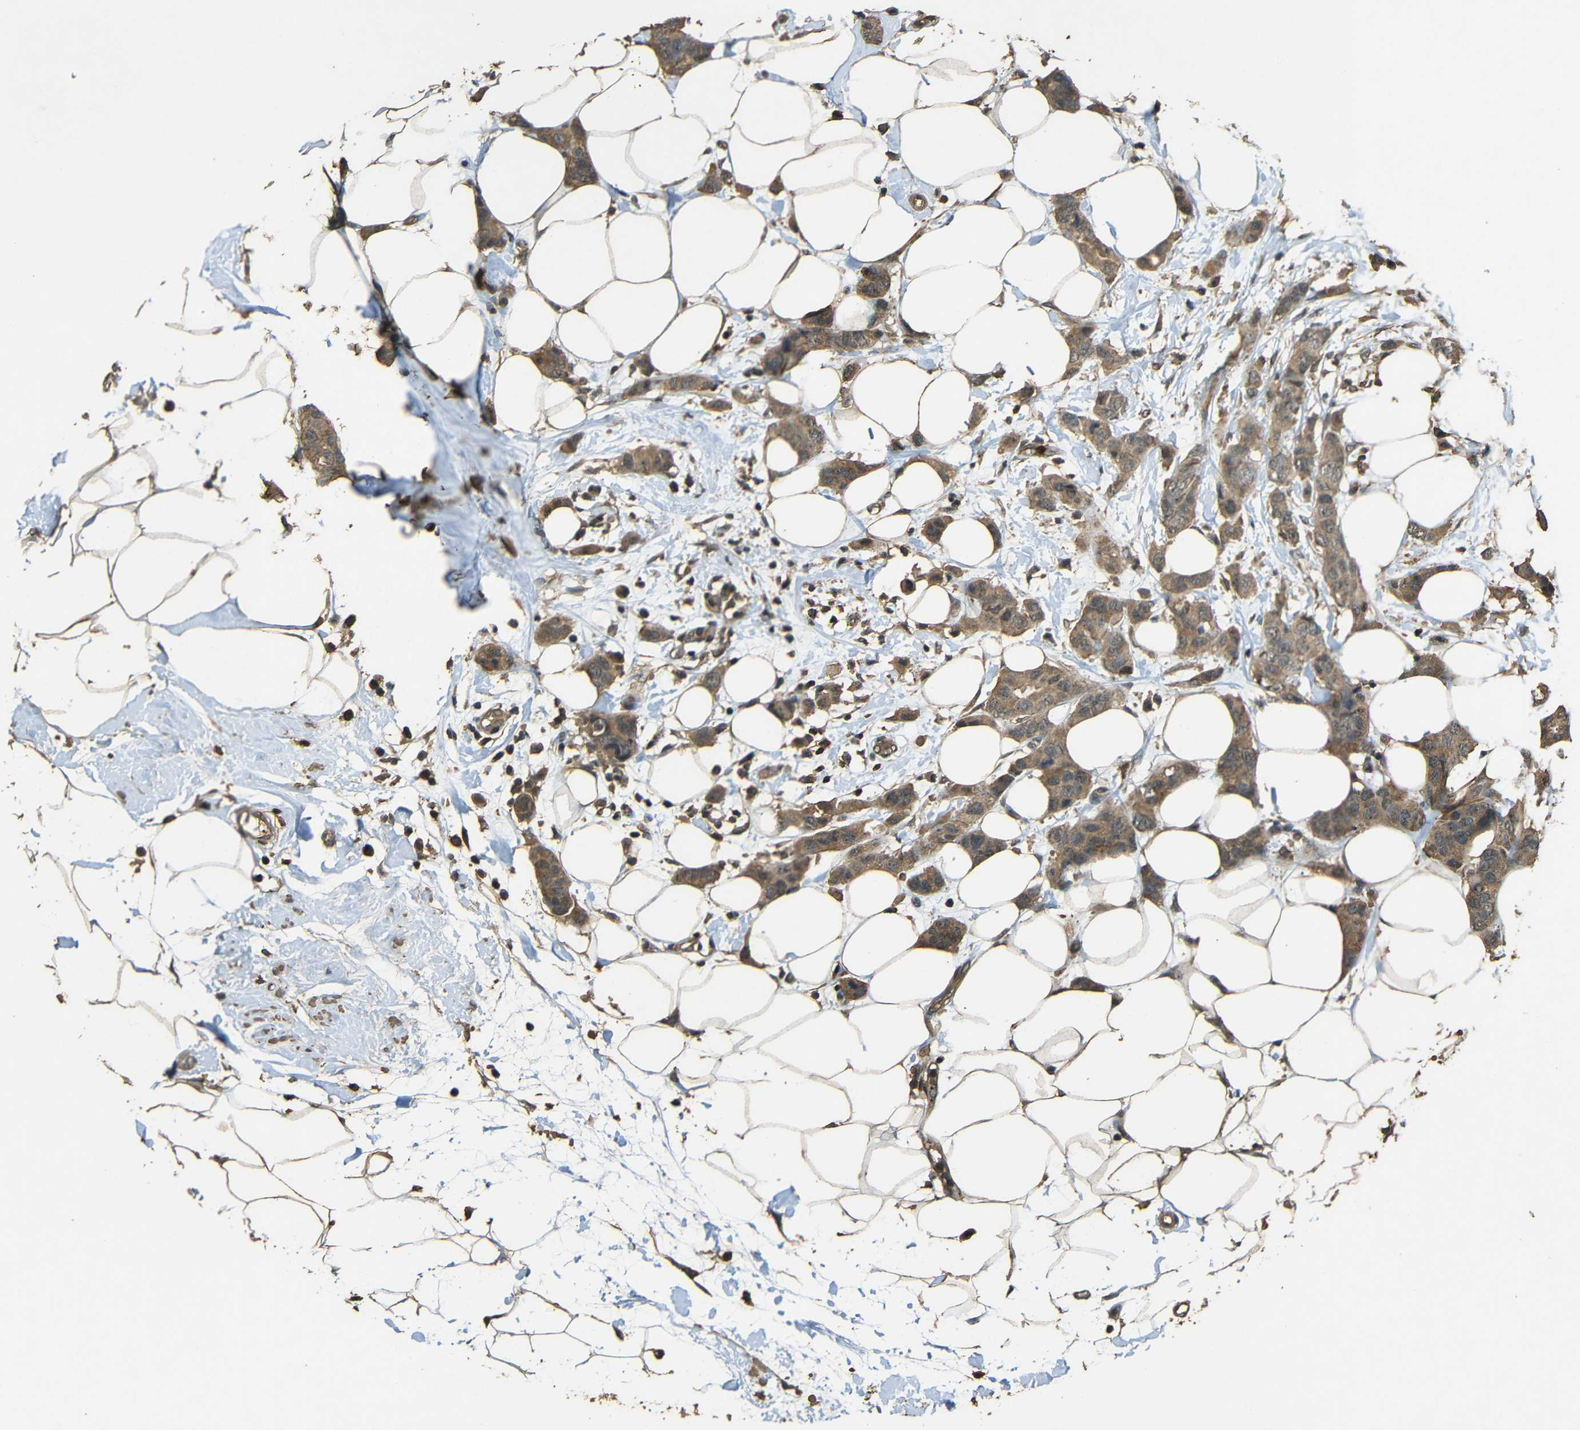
{"staining": {"intensity": "moderate", "quantity": ">75%", "location": "cytoplasmic/membranous"}, "tissue": "breast cancer", "cell_type": "Tumor cells", "image_type": "cancer", "snomed": [{"axis": "morphology", "description": "Normal tissue, NOS"}, {"axis": "morphology", "description": "Duct carcinoma"}, {"axis": "topography", "description": "Breast"}], "caption": "The histopathology image shows a brown stain indicating the presence of a protein in the cytoplasmic/membranous of tumor cells in intraductal carcinoma (breast).", "gene": "PDE5A", "patient": {"sex": "female", "age": 50}}